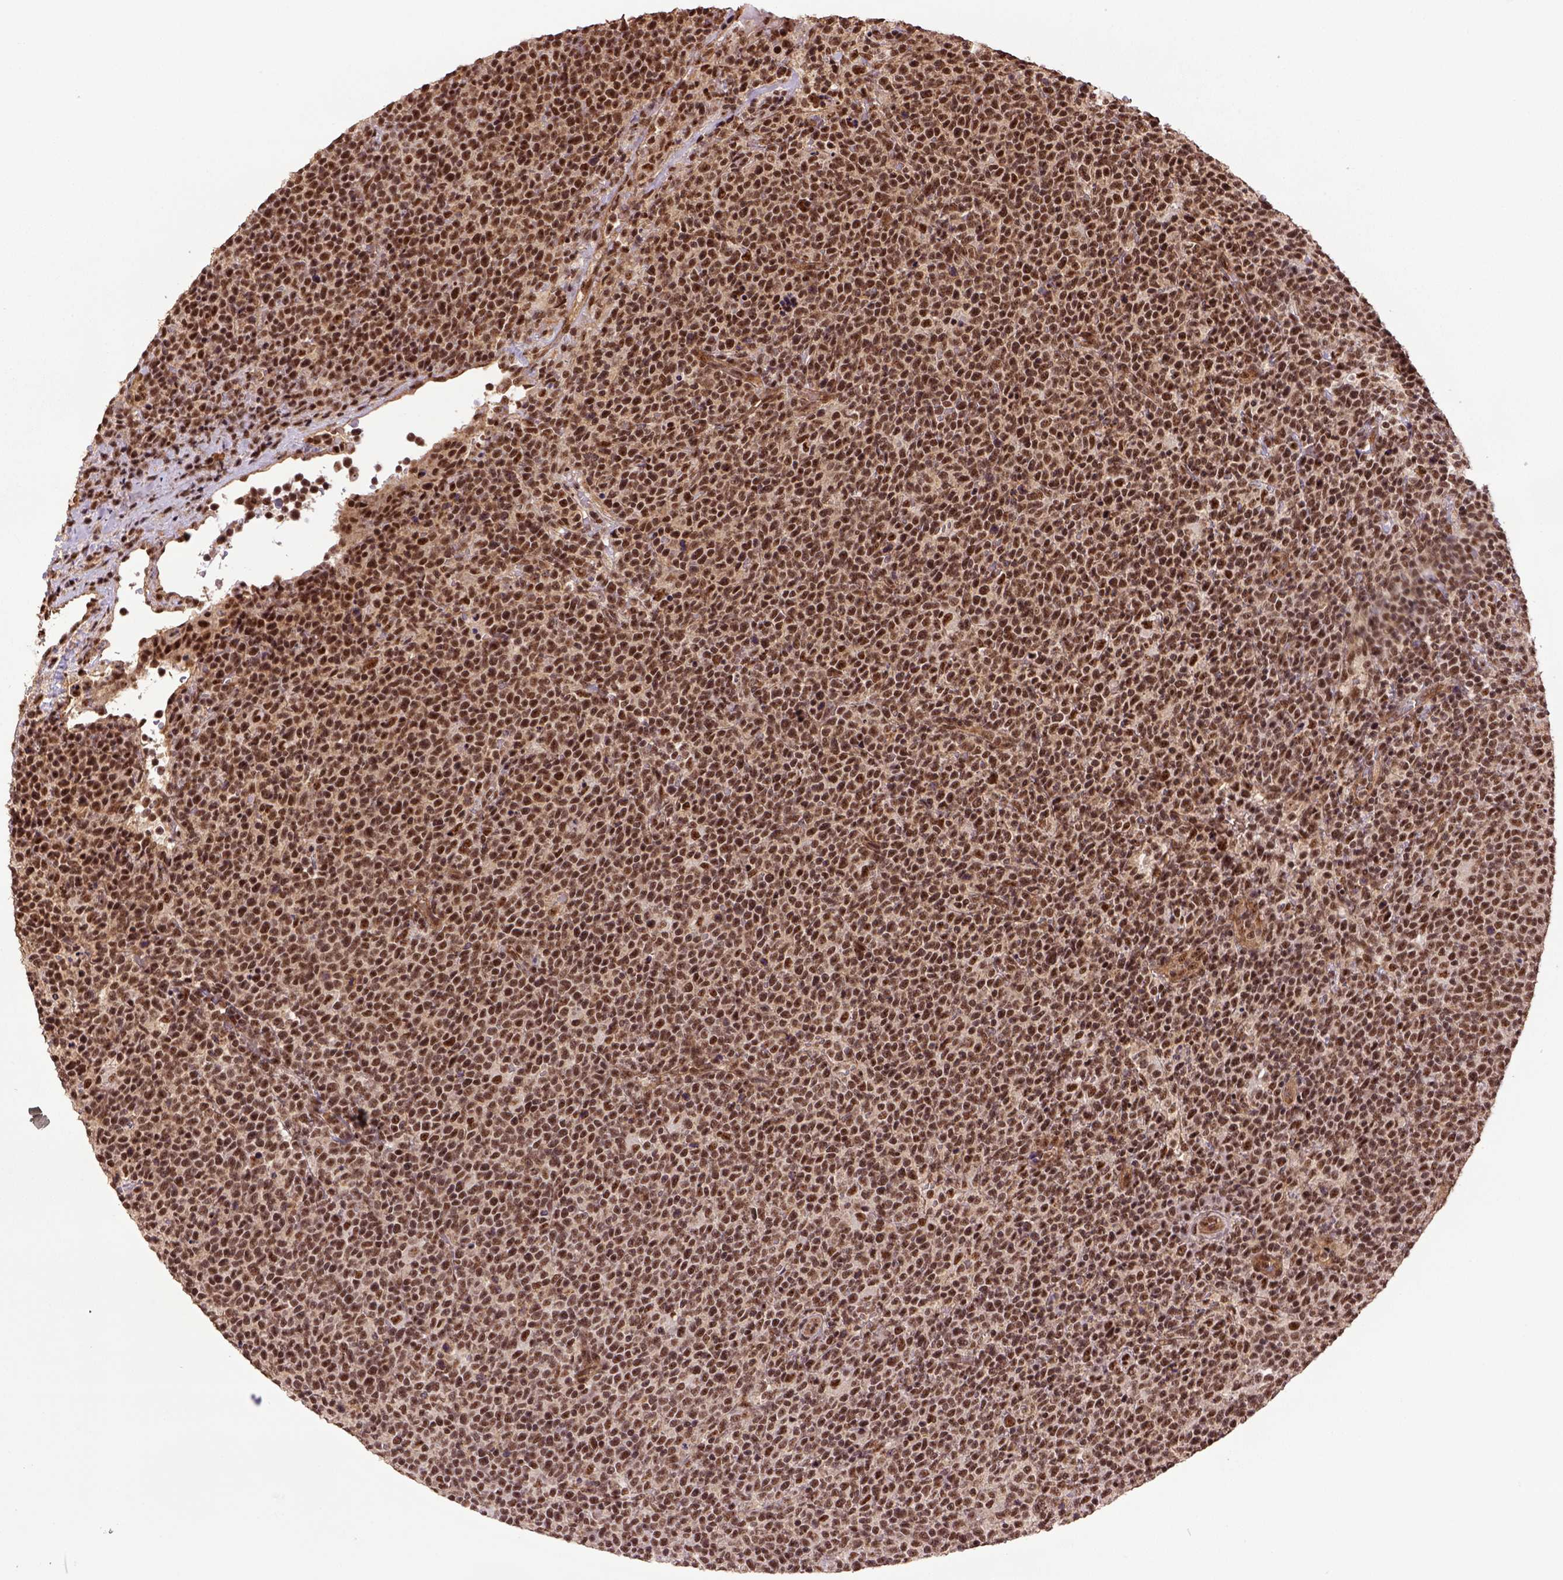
{"staining": {"intensity": "strong", "quantity": ">75%", "location": "nuclear"}, "tissue": "lymphoma", "cell_type": "Tumor cells", "image_type": "cancer", "snomed": [{"axis": "morphology", "description": "Malignant lymphoma, non-Hodgkin's type, High grade"}, {"axis": "topography", "description": "Lymph node"}], "caption": "High-grade malignant lymphoma, non-Hodgkin's type was stained to show a protein in brown. There is high levels of strong nuclear staining in about >75% of tumor cells.", "gene": "PPIG", "patient": {"sex": "male", "age": 61}}